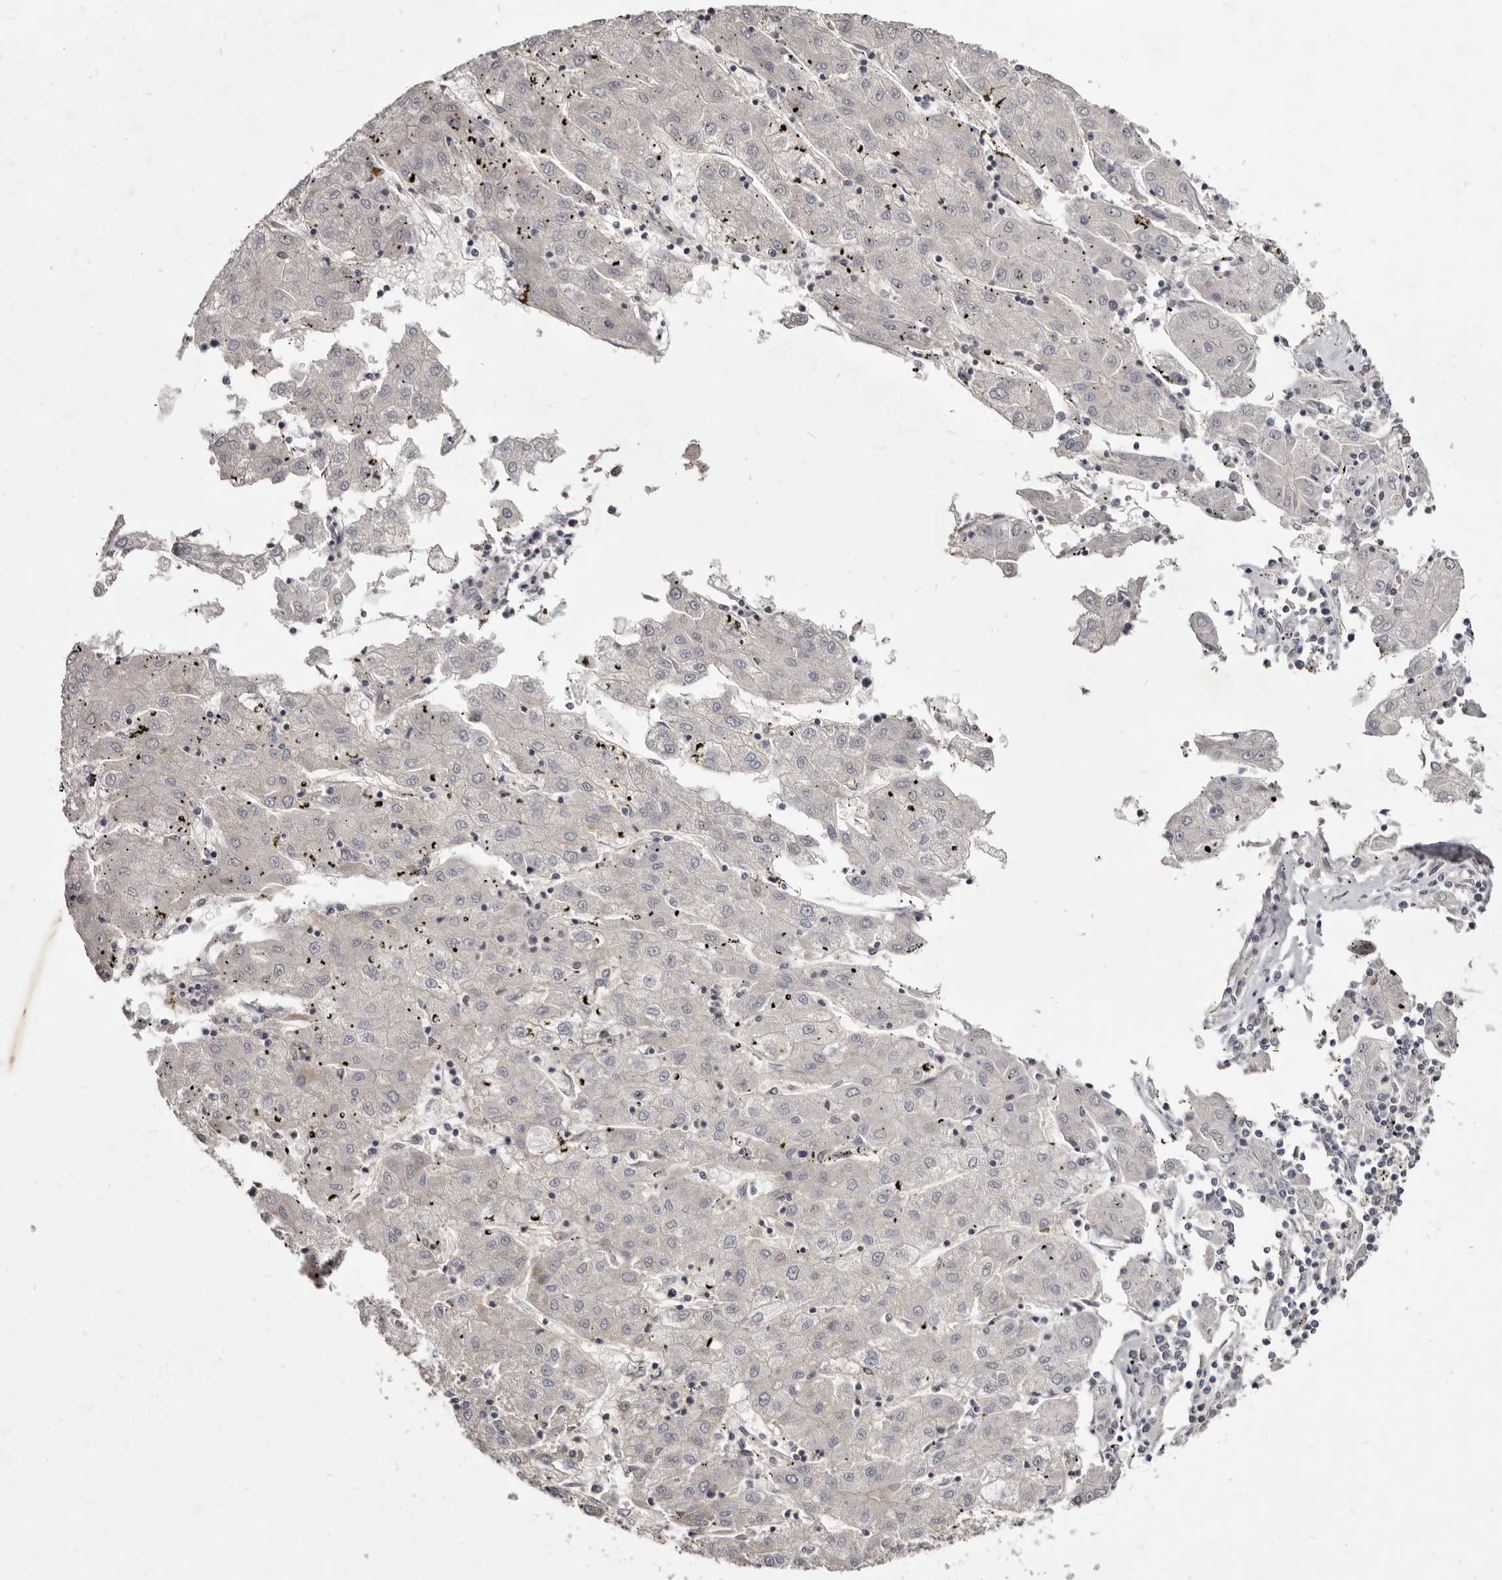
{"staining": {"intensity": "negative", "quantity": "none", "location": "none"}, "tissue": "liver cancer", "cell_type": "Tumor cells", "image_type": "cancer", "snomed": [{"axis": "morphology", "description": "Carcinoma, Hepatocellular, NOS"}, {"axis": "topography", "description": "Liver"}], "caption": "Immunohistochemistry of liver cancer (hepatocellular carcinoma) shows no staining in tumor cells. The staining was performed using DAB to visualize the protein expression in brown, while the nuclei were stained in blue with hematoxylin (Magnification: 20x).", "gene": "FAS", "patient": {"sex": "male", "age": 72}}